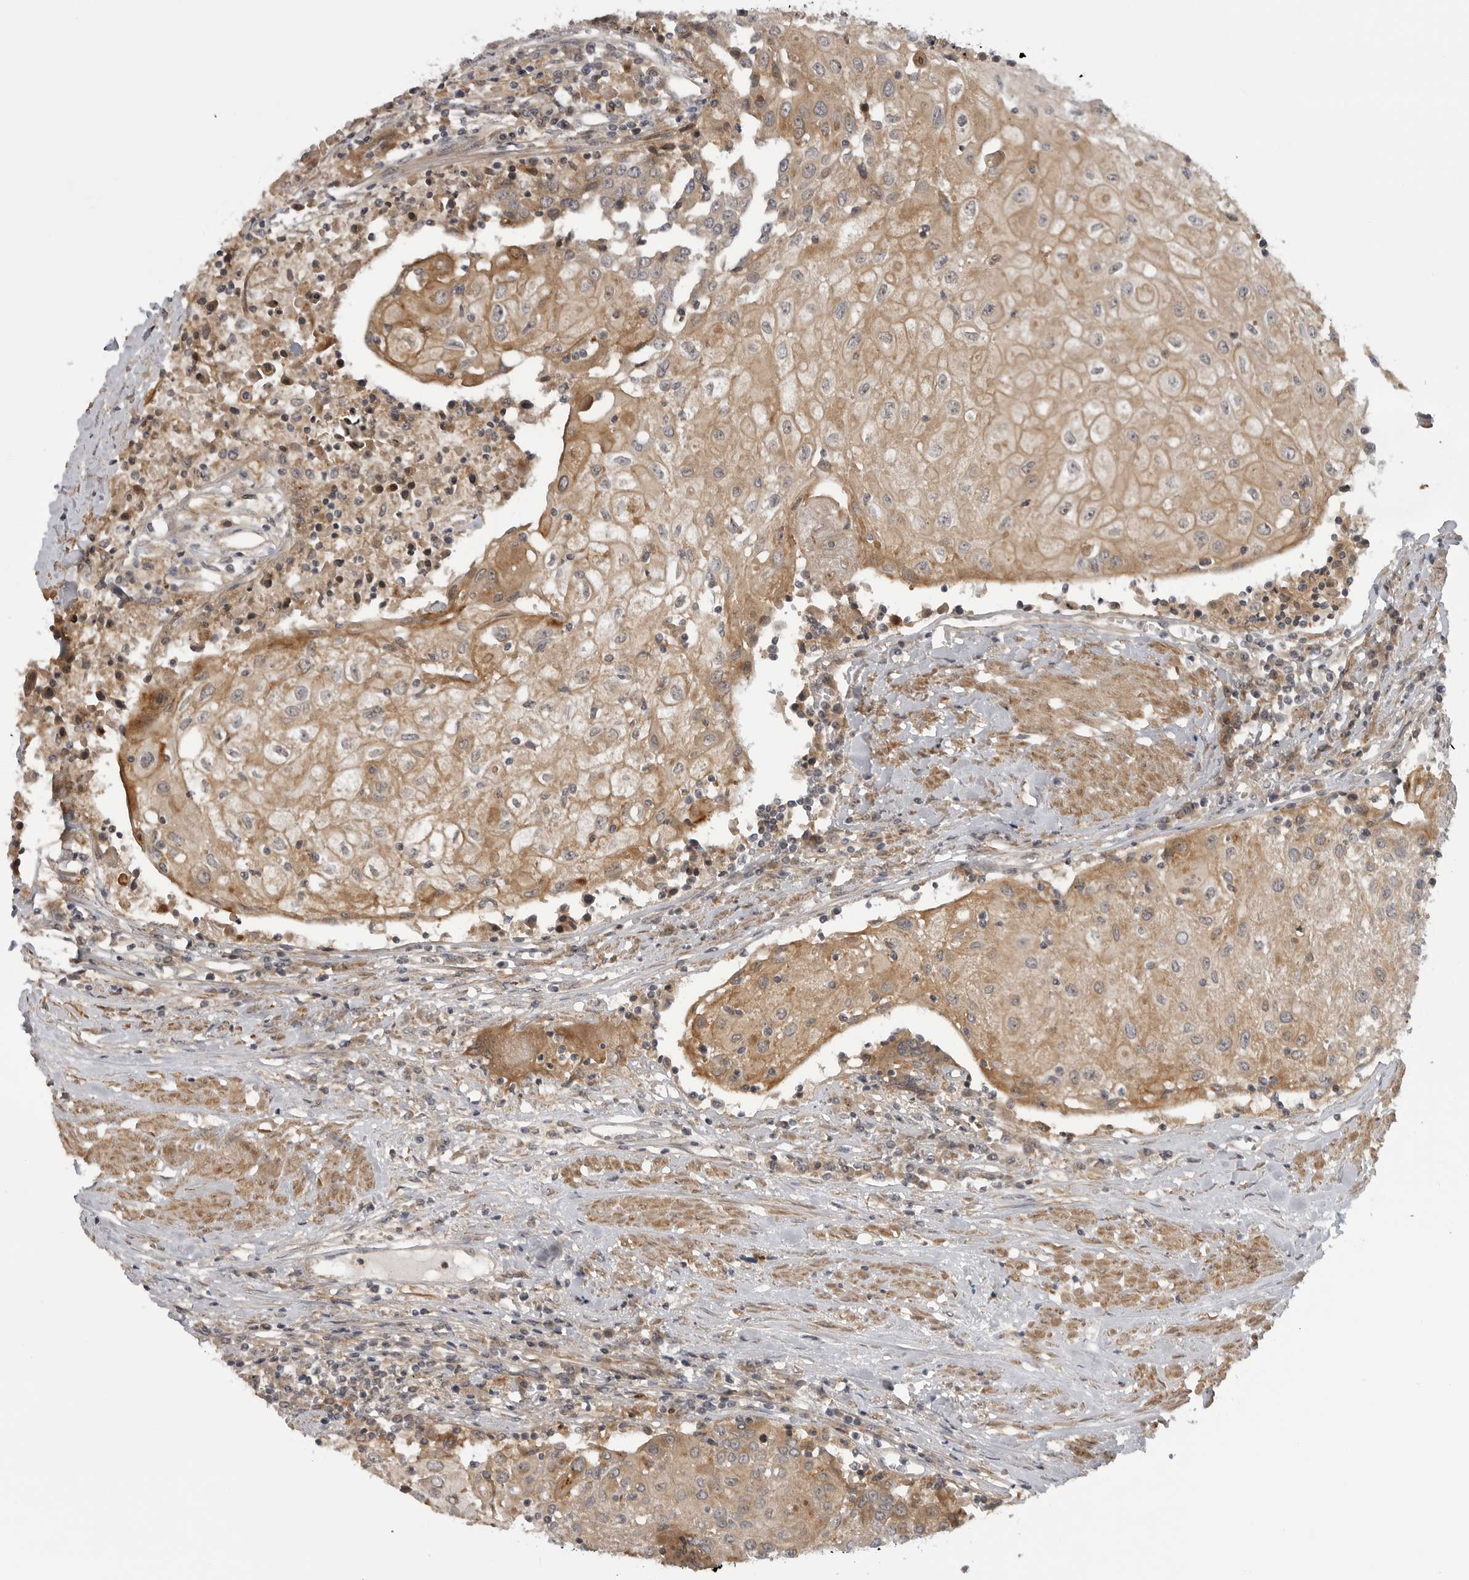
{"staining": {"intensity": "moderate", "quantity": "25%-75%", "location": "cytoplasmic/membranous"}, "tissue": "urothelial cancer", "cell_type": "Tumor cells", "image_type": "cancer", "snomed": [{"axis": "morphology", "description": "Urothelial carcinoma, High grade"}, {"axis": "topography", "description": "Urinary bladder"}], "caption": "Immunohistochemistry (DAB) staining of human urothelial cancer displays moderate cytoplasmic/membranous protein expression in about 25%-75% of tumor cells.", "gene": "LRRC45", "patient": {"sex": "female", "age": 85}}